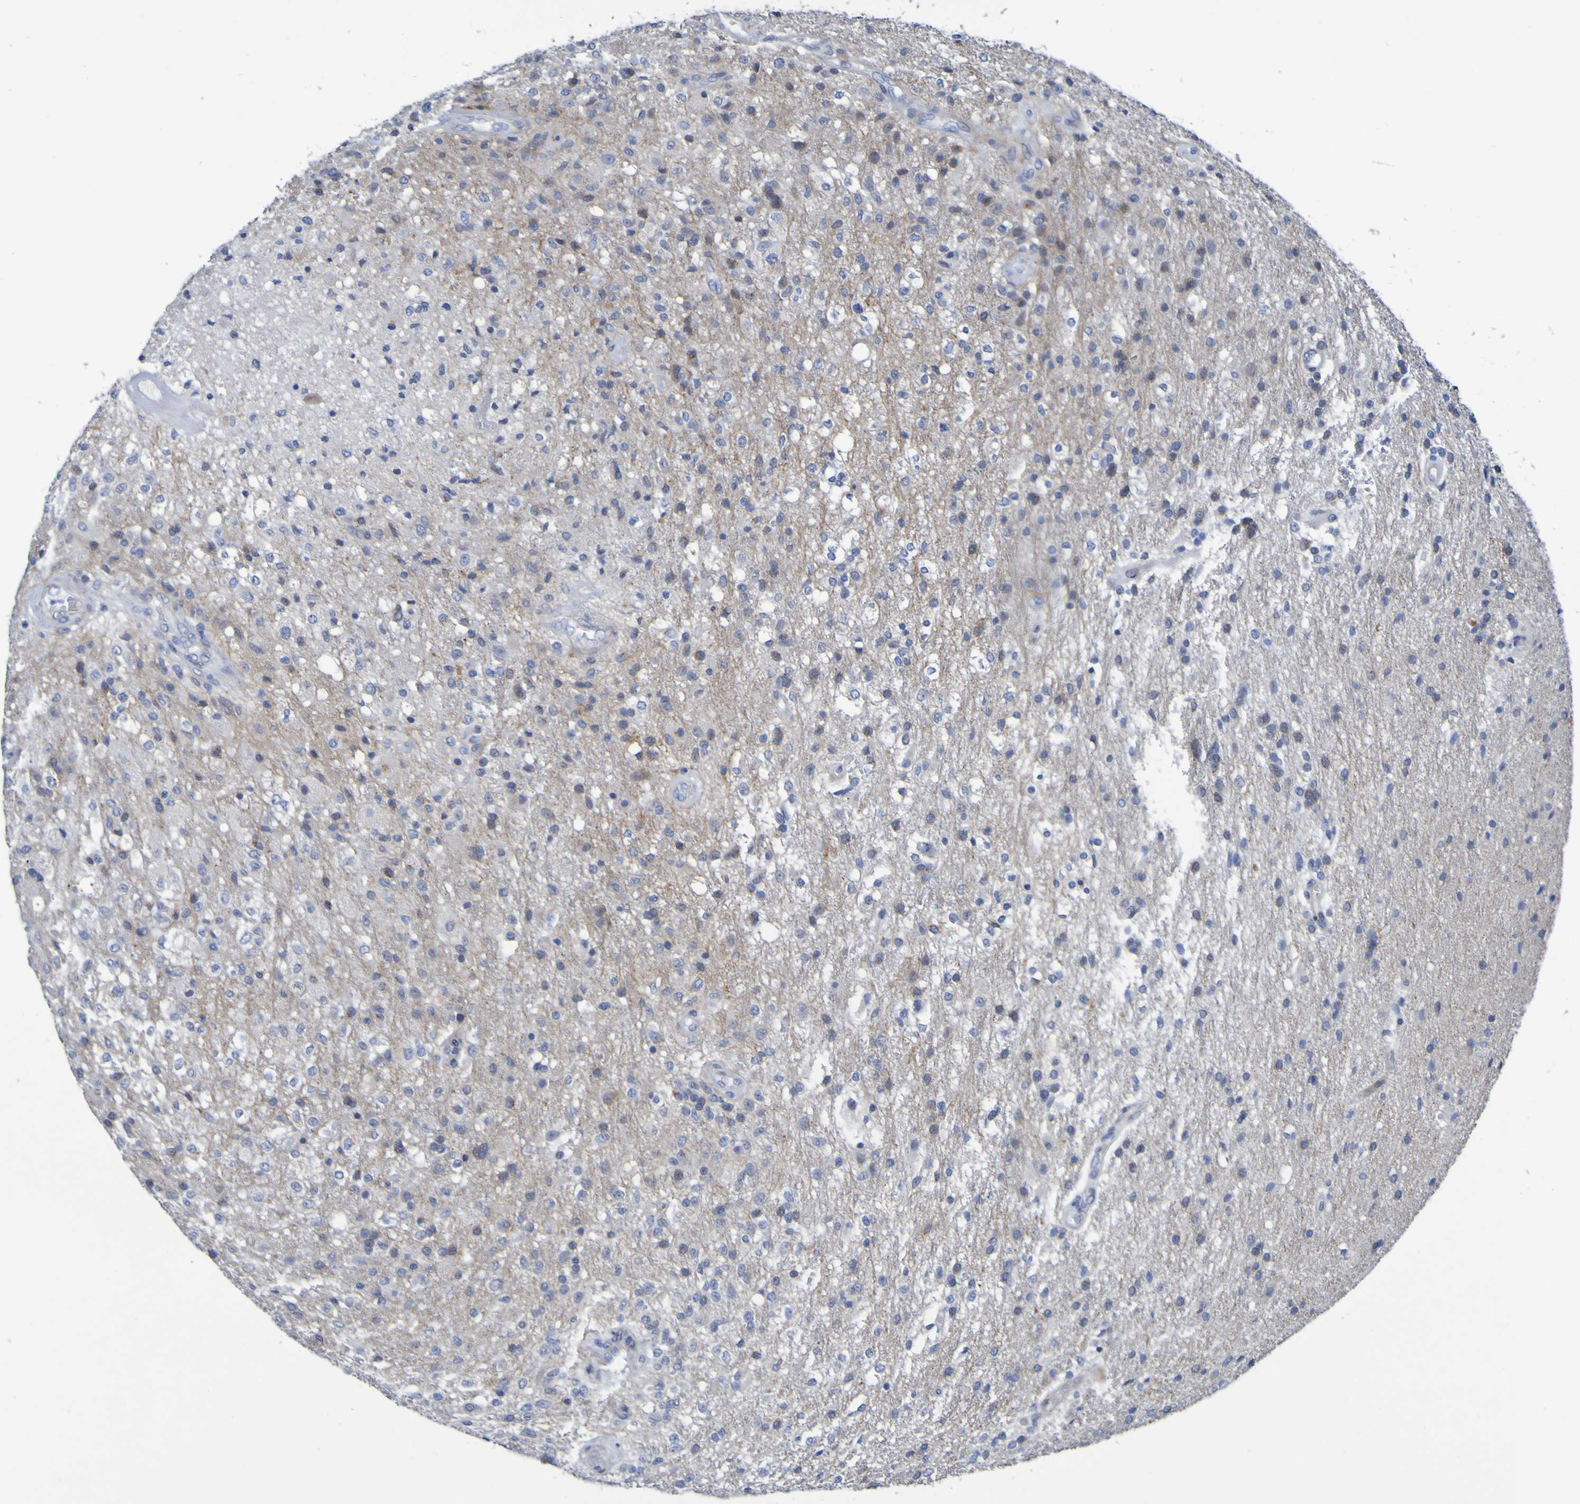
{"staining": {"intensity": "moderate", "quantity": "<25%", "location": "cytoplasmic/membranous"}, "tissue": "glioma", "cell_type": "Tumor cells", "image_type": "cancer", "snomed": [{"axis": "morphology", "description": "Normal tissue, NOS"}, {"axis": "morphology", "description": "Glioma, malignant, High grade"}, {"axis": "topography", "description": "Cerebral cortex"}], "caption": "DAB immunohistochemical staining of human malignant glioma (high-grade) exhibits moderate cytoplasmic/membranous protein expression in about <25% of tumor cells. (DAB IHC with brightfield microscopy, high magnification).", "gene": "C11orf24", "patient": {"sex": "male", "age": 77}}